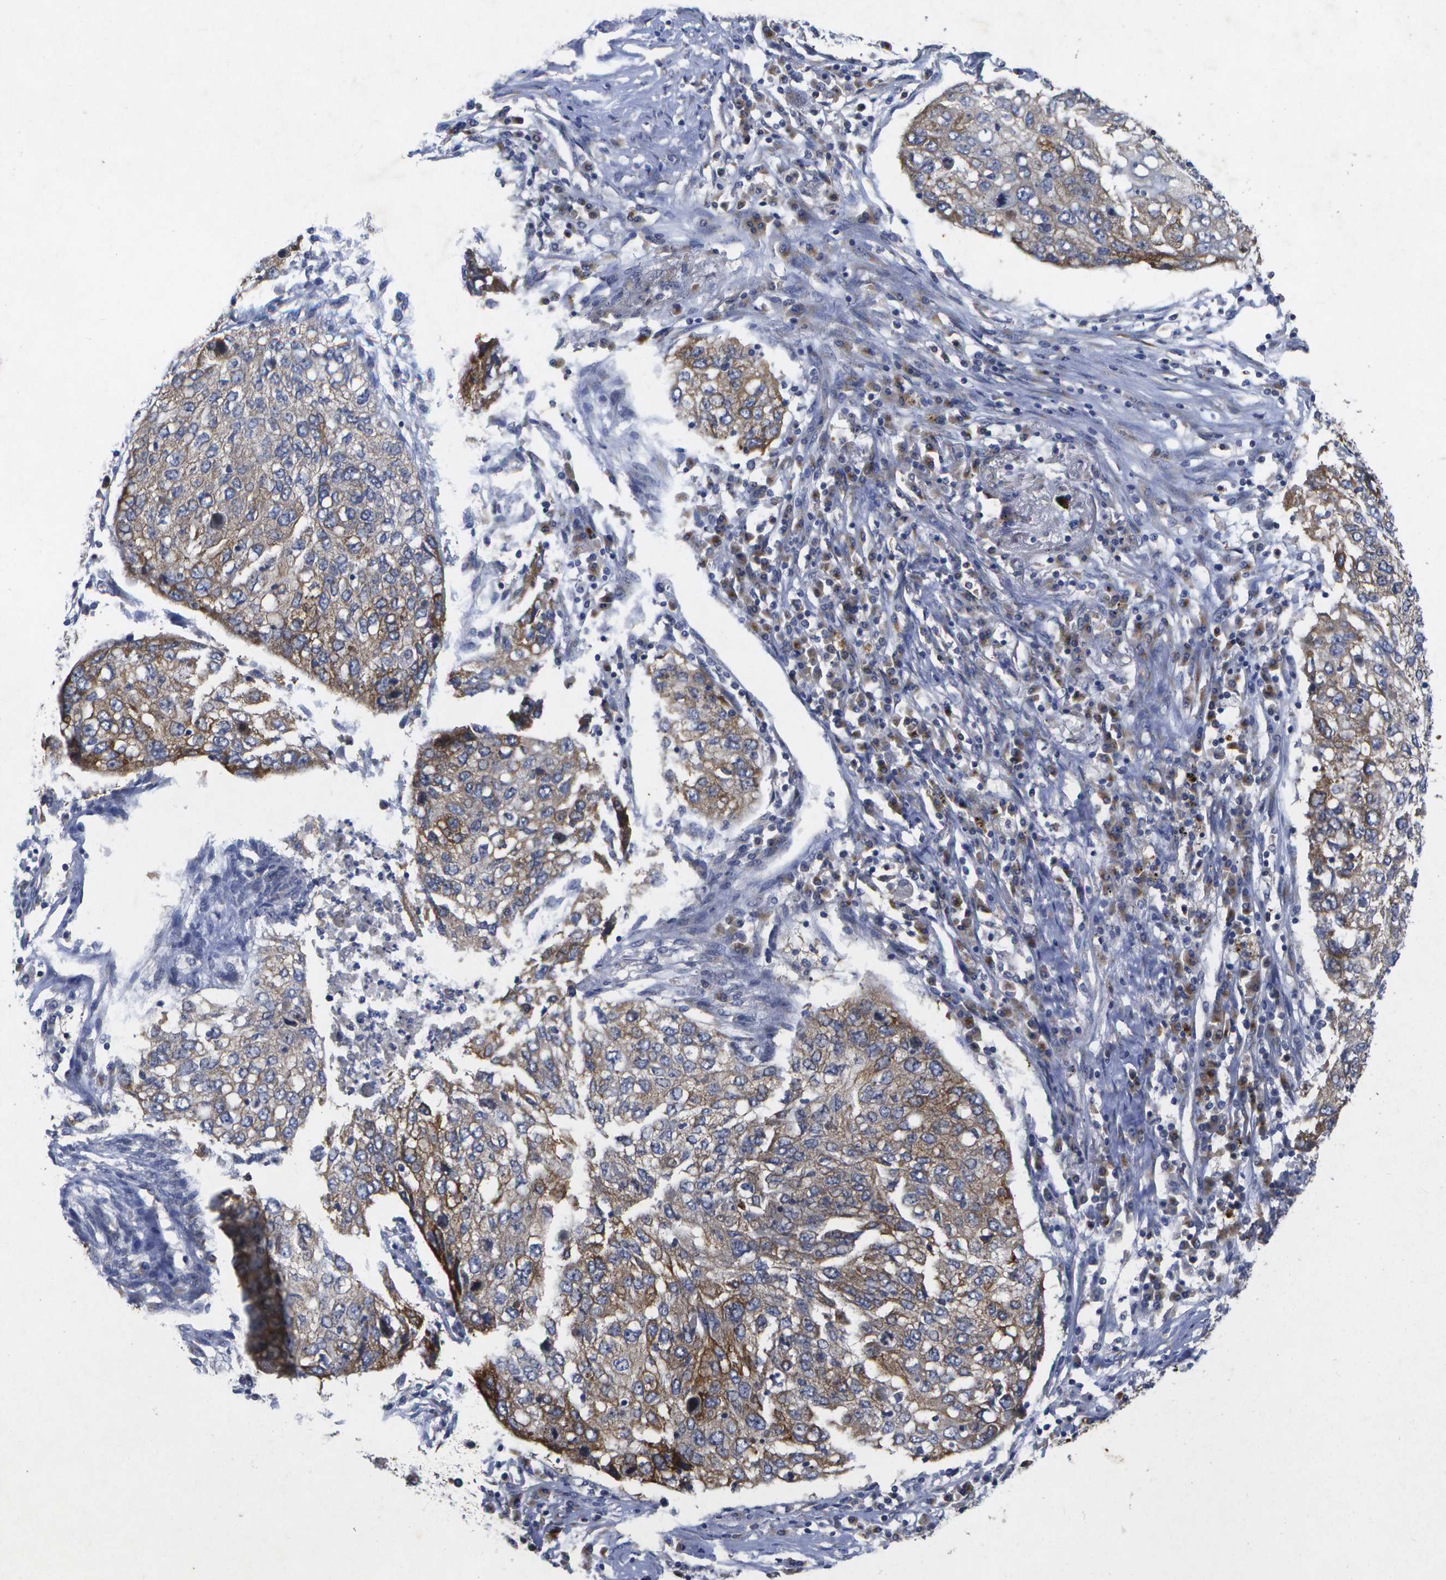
{"staining": {"intensity": "moderate", "quantity": "25%-75%", "location": "cytoplasmic/membranous"}, "tissue": "lung cancer", "cell_type": "Tumor cells", "image_type": "cancer", "snomed": [{"axis": "morphology", "description": "Squamous cell carcinoma, NOS"}, {"axis": "topography", "description": "Lung"}], "caption": "A brown stain shows moderate cytoplasmic/membranous expression of a protein in lung cancer tumor cells.", "gene": "KDELR1", "patient": {"sex": "female", "age": 63}}